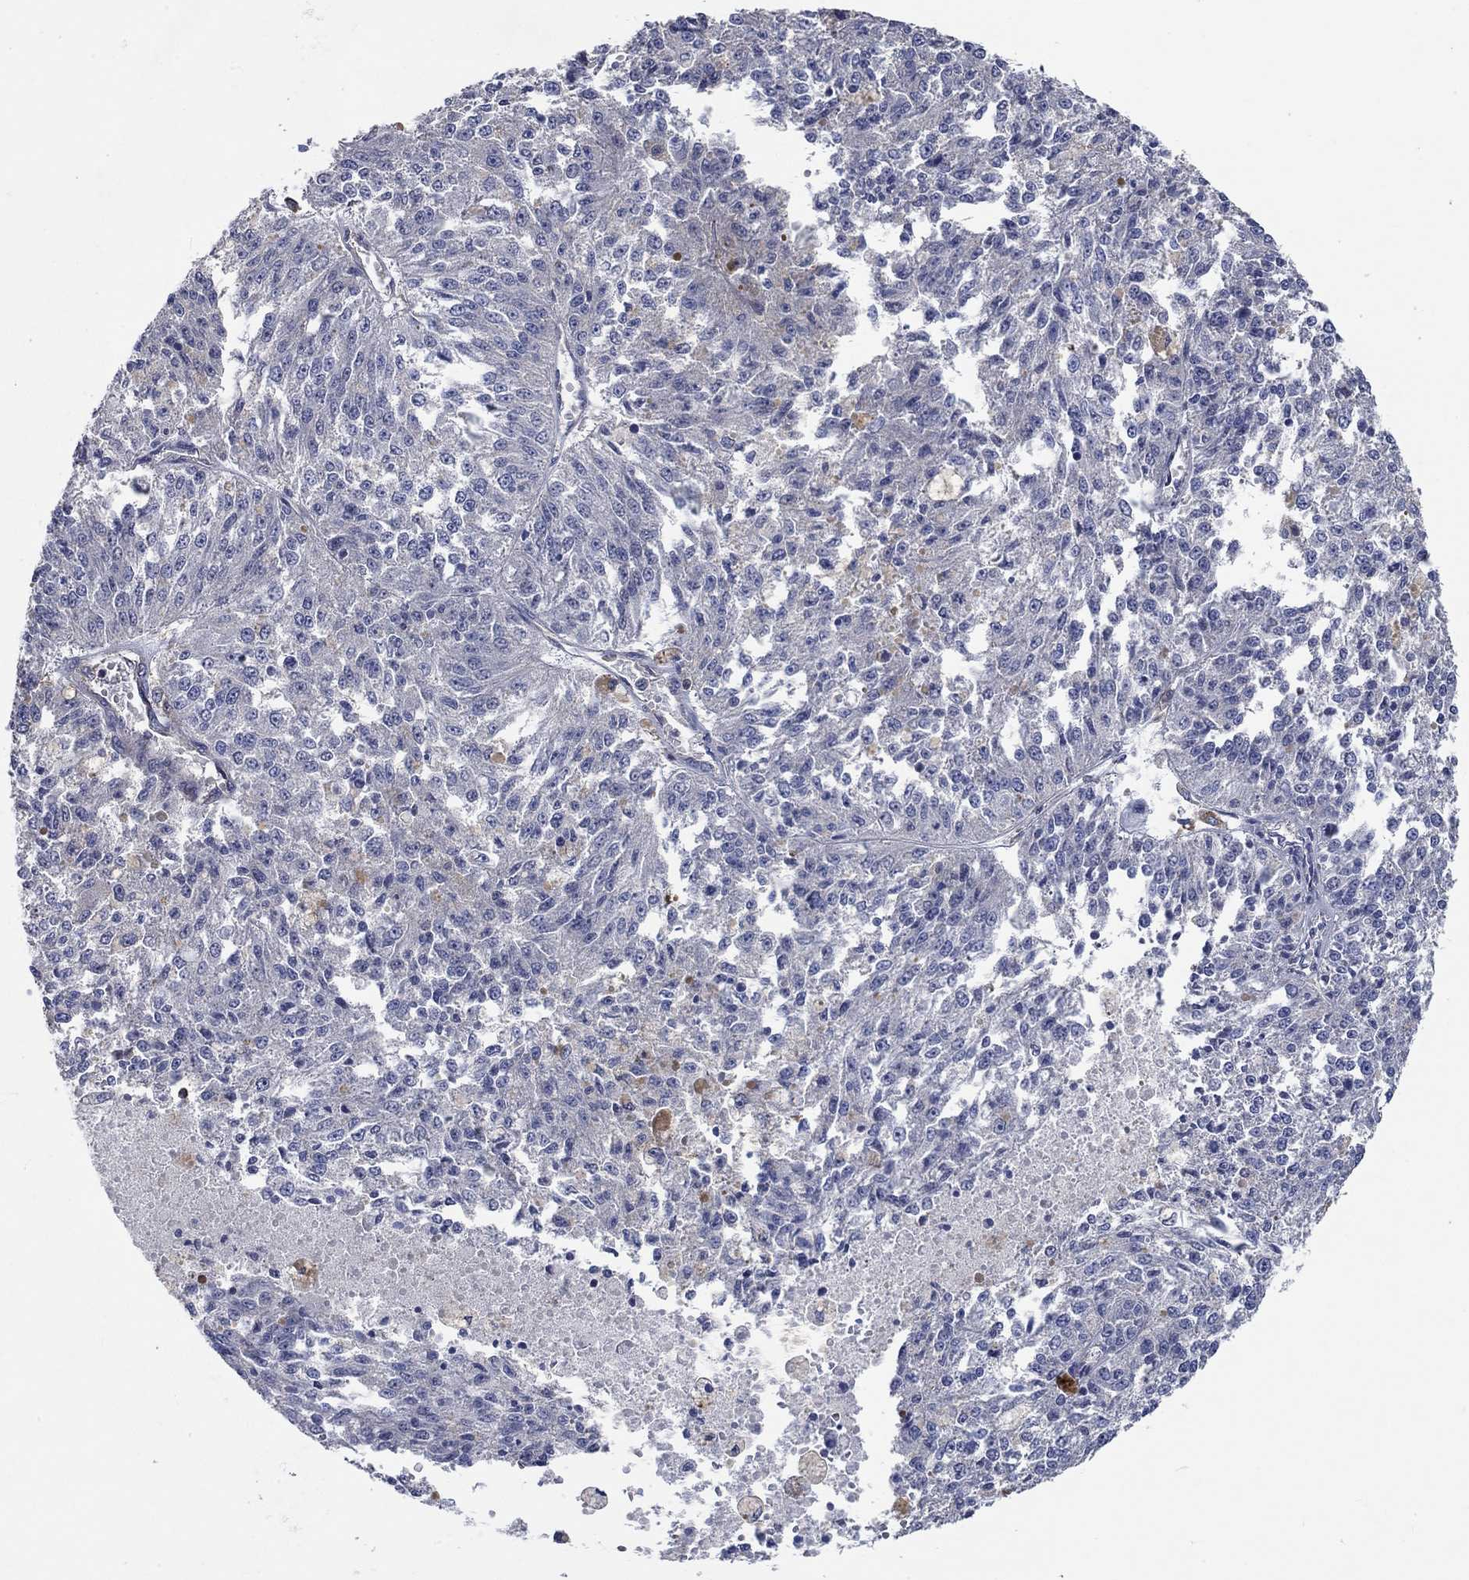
{"staining": {"intensity": "negative", "quantity": "none", "location": "none"}, "tissue": "melanoma", "cell_type": "Tumor cells", "image_type": "cancer", "snomed": [{"axis": "morphology", "description": "Malignant melanoma, Metastatic site"}, {"axis": "topography", "description": "Lymph node"}], "caption": "The photomicrograph exhibits no staining of tumor cells in melanoma.", "gene": "TNFAIP8L3", "patient": {"sex": "female", "age": 64}}